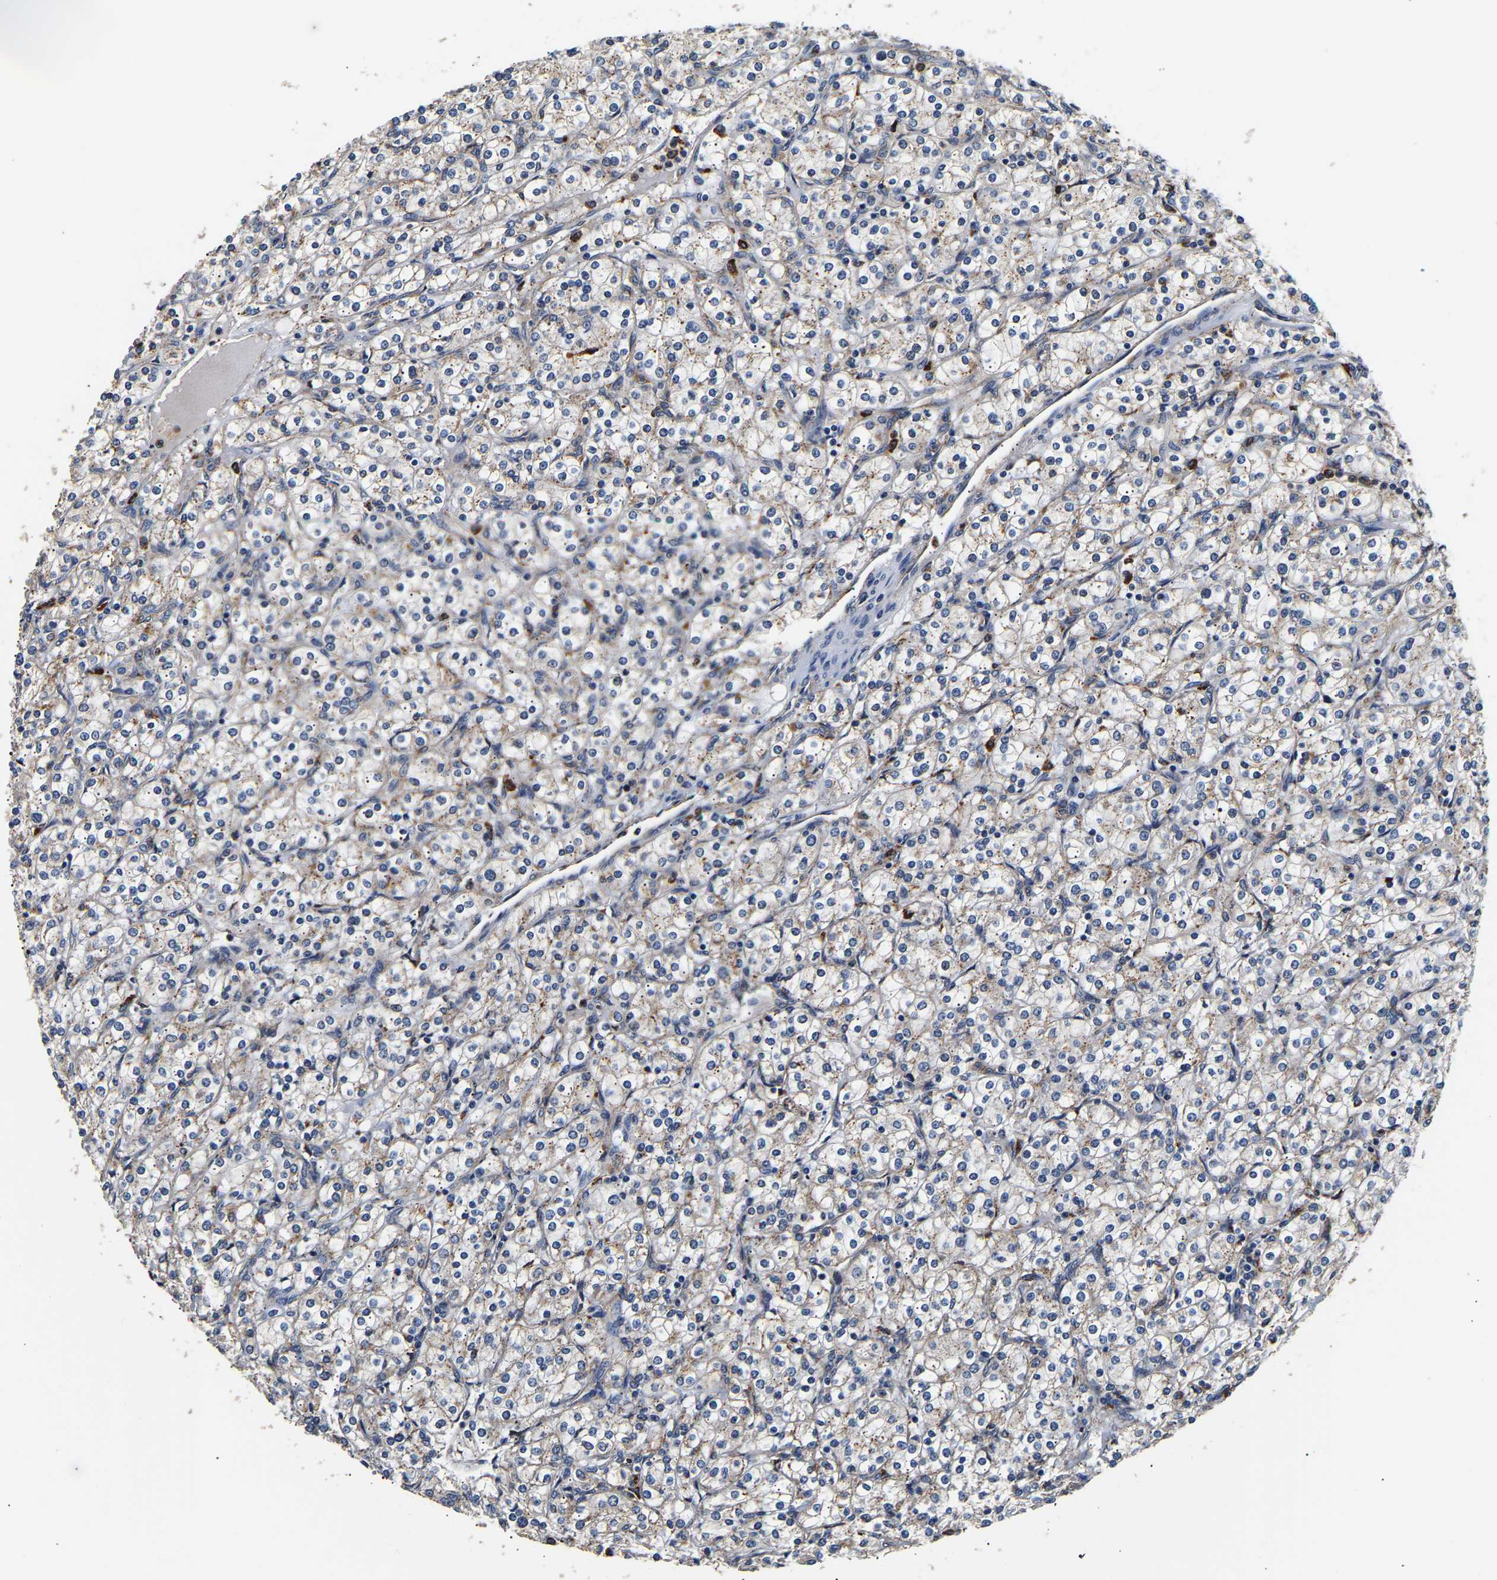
{"staining": {"intensity": "negative", "quantity": "none", "location": "none"}, "tissue": "renal cancer", "cell_type": "Tumor cells", "image_type": "cancer", "snomed": [{"axis": "morphology", "description": "Adenocarcinoma, NOS"}, {"axis": "topography", "description": "Kidney"}], "caption": "Tumor cells are negative for brown protein staining in renal cancer.", "gene": "SMU1", "patient": {"sex": "male", "age": 77}}